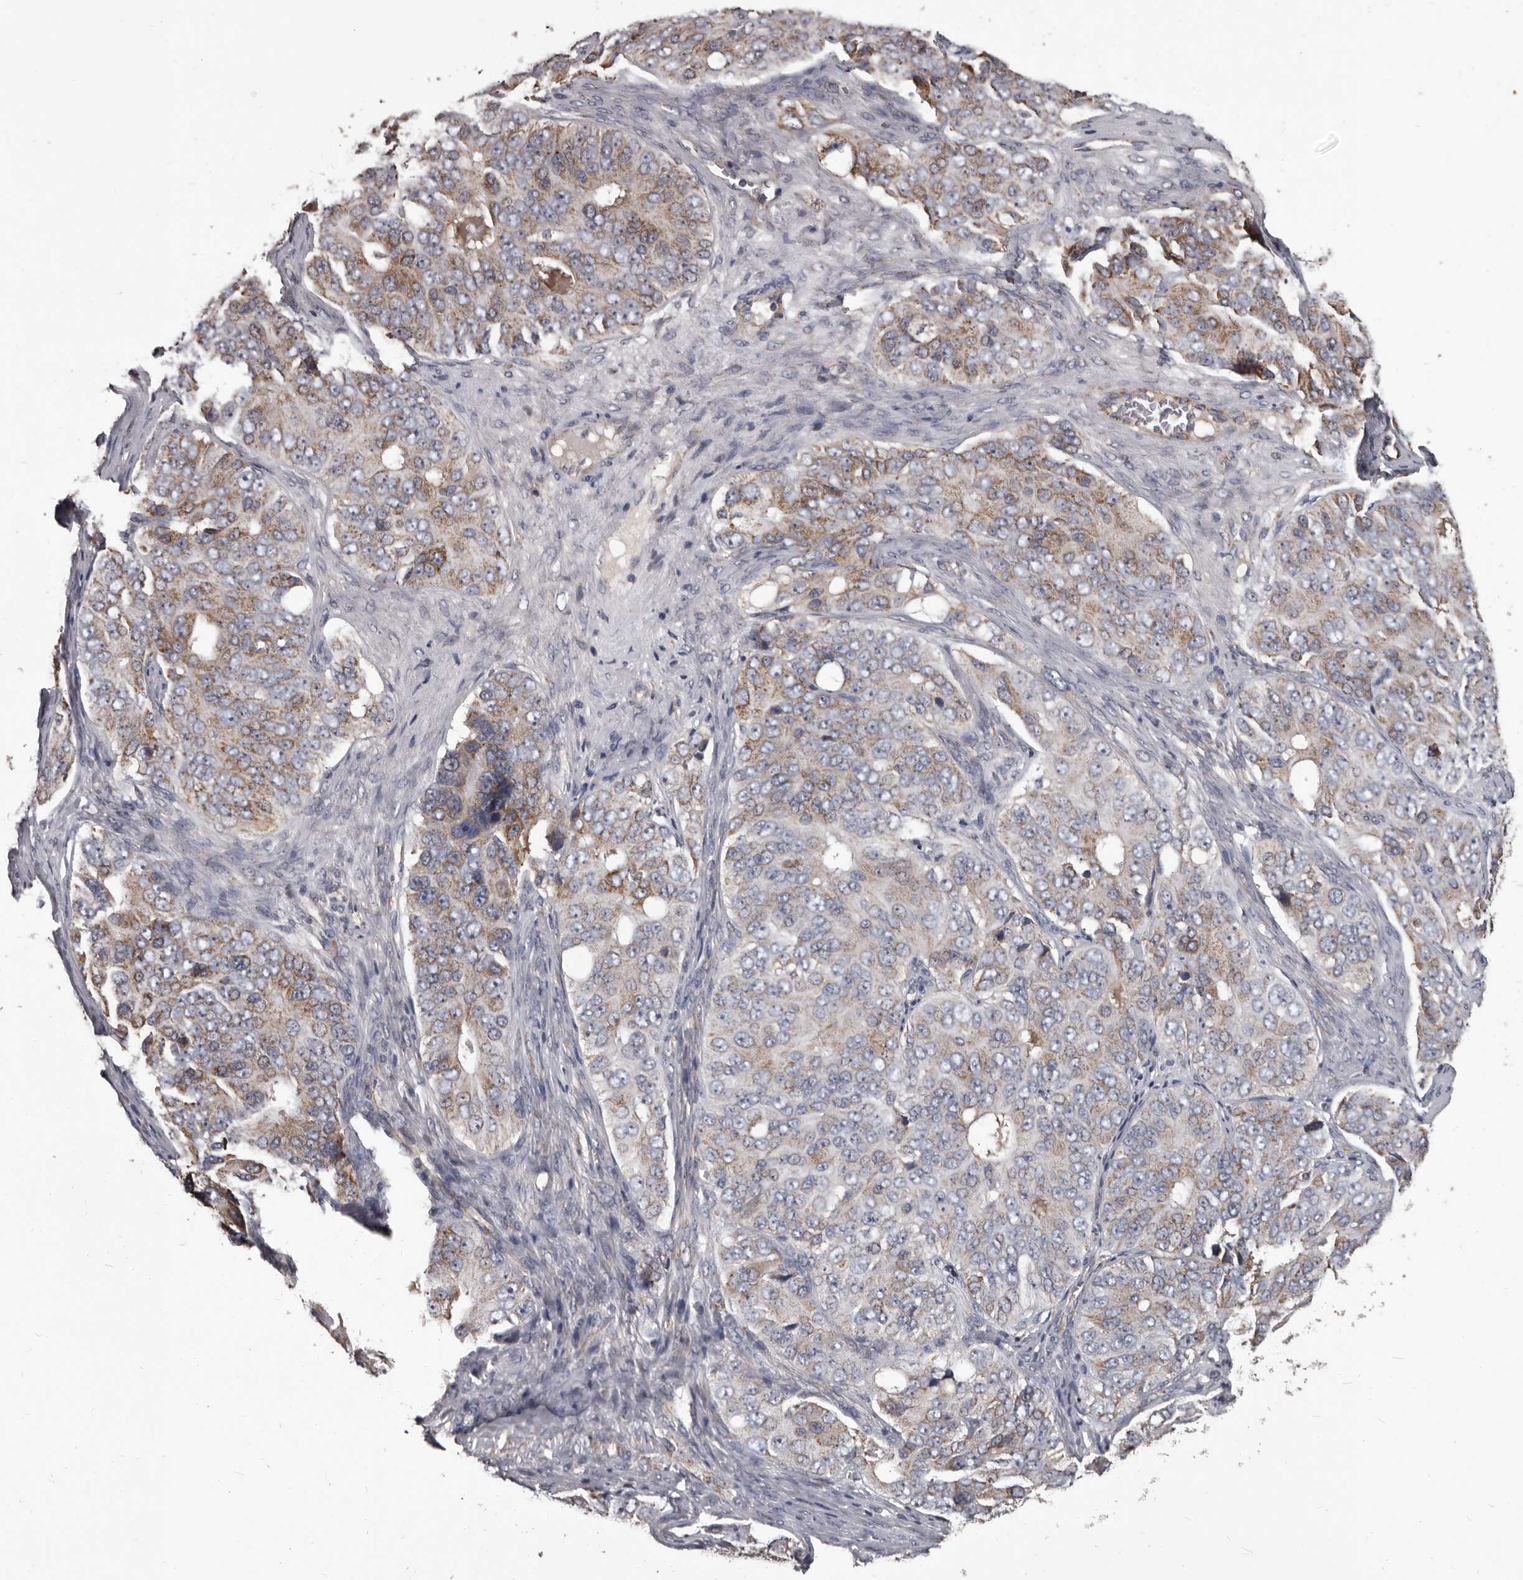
{"staining": {"intensity": "moderate", "quantity": "25%-75%", "location": "cytoplasmic/membranous"}, "tissue": "ovarian cancer", "cell_type": "Tumor cells", "image_type": "cancer", "snomed": [{"axis": "morphology", "description": "Carcinoma, endometroid"}, {"axis": "topography", "description": "Ovary"}], "caption": "Tumor cells exhibit medium levels of moderate cytoplasmic/membranous expression in about 25%-75% of cells in ovarian cancer.", "gene": "ALDH5A1", "patient": {"sex": "female", "age": 51}}